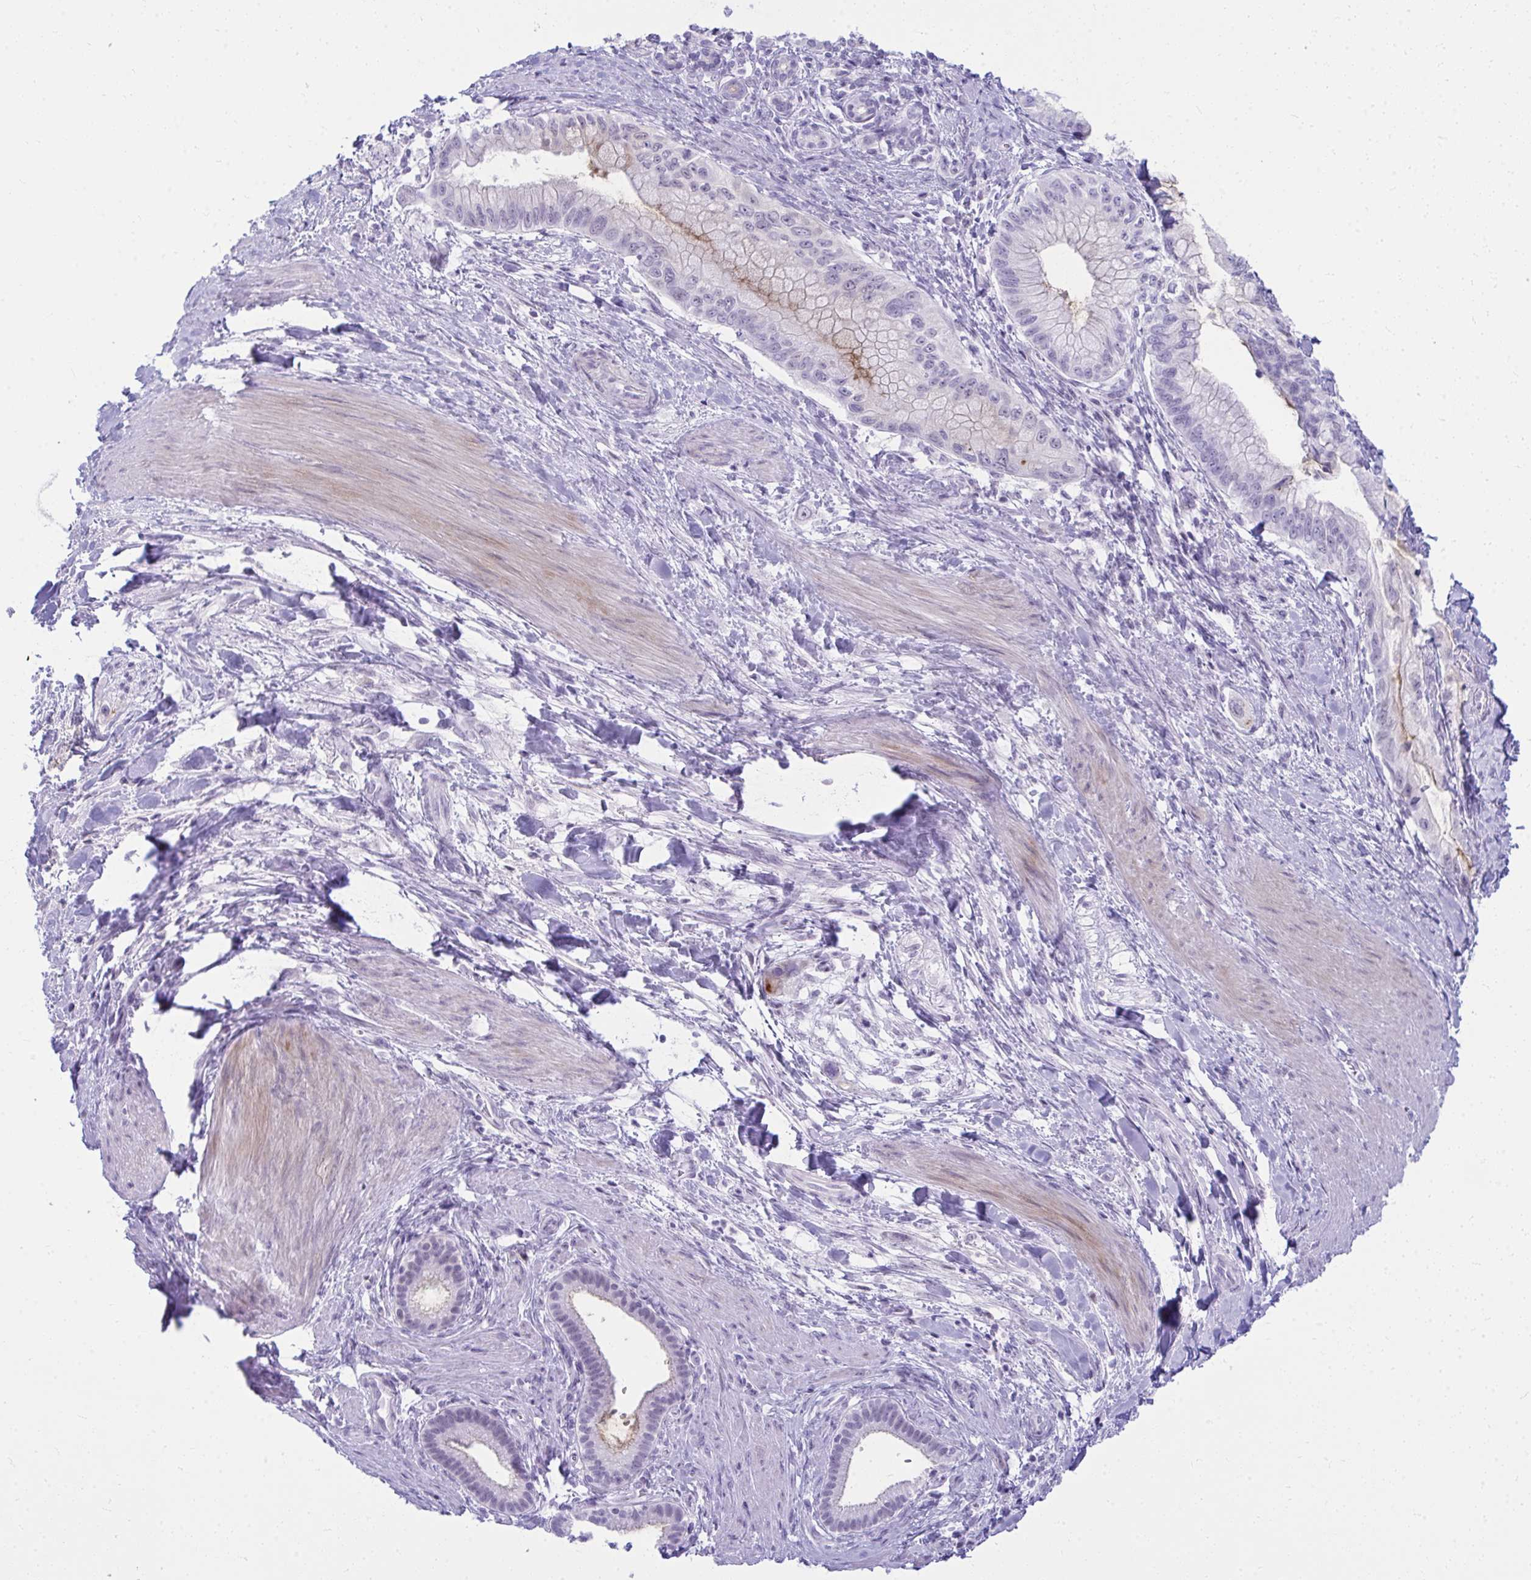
{"staining": {"intensity": "moderate", "quantity": "<25%", "location": "cytoplasmic/membranous"}, "tissue": "pancreatic cancer", "cell_type": "Tumor cells", "image_type": "cancer", "snomed": [{"axis": "morphology", "description": "Adenocarcinoma, NOS"}, {"axis": "topography", "description": "Pancreas"}], "caption": "This is a histology image of immunohistochemistry (IHC) staining of pancreatic cancer (adenocarcinoma), which shows moderate staining in the cytoplasmic/membranous of tumor cells.", "gene": "OR5F1", "patient": {"sex": "male", "age": 48}}